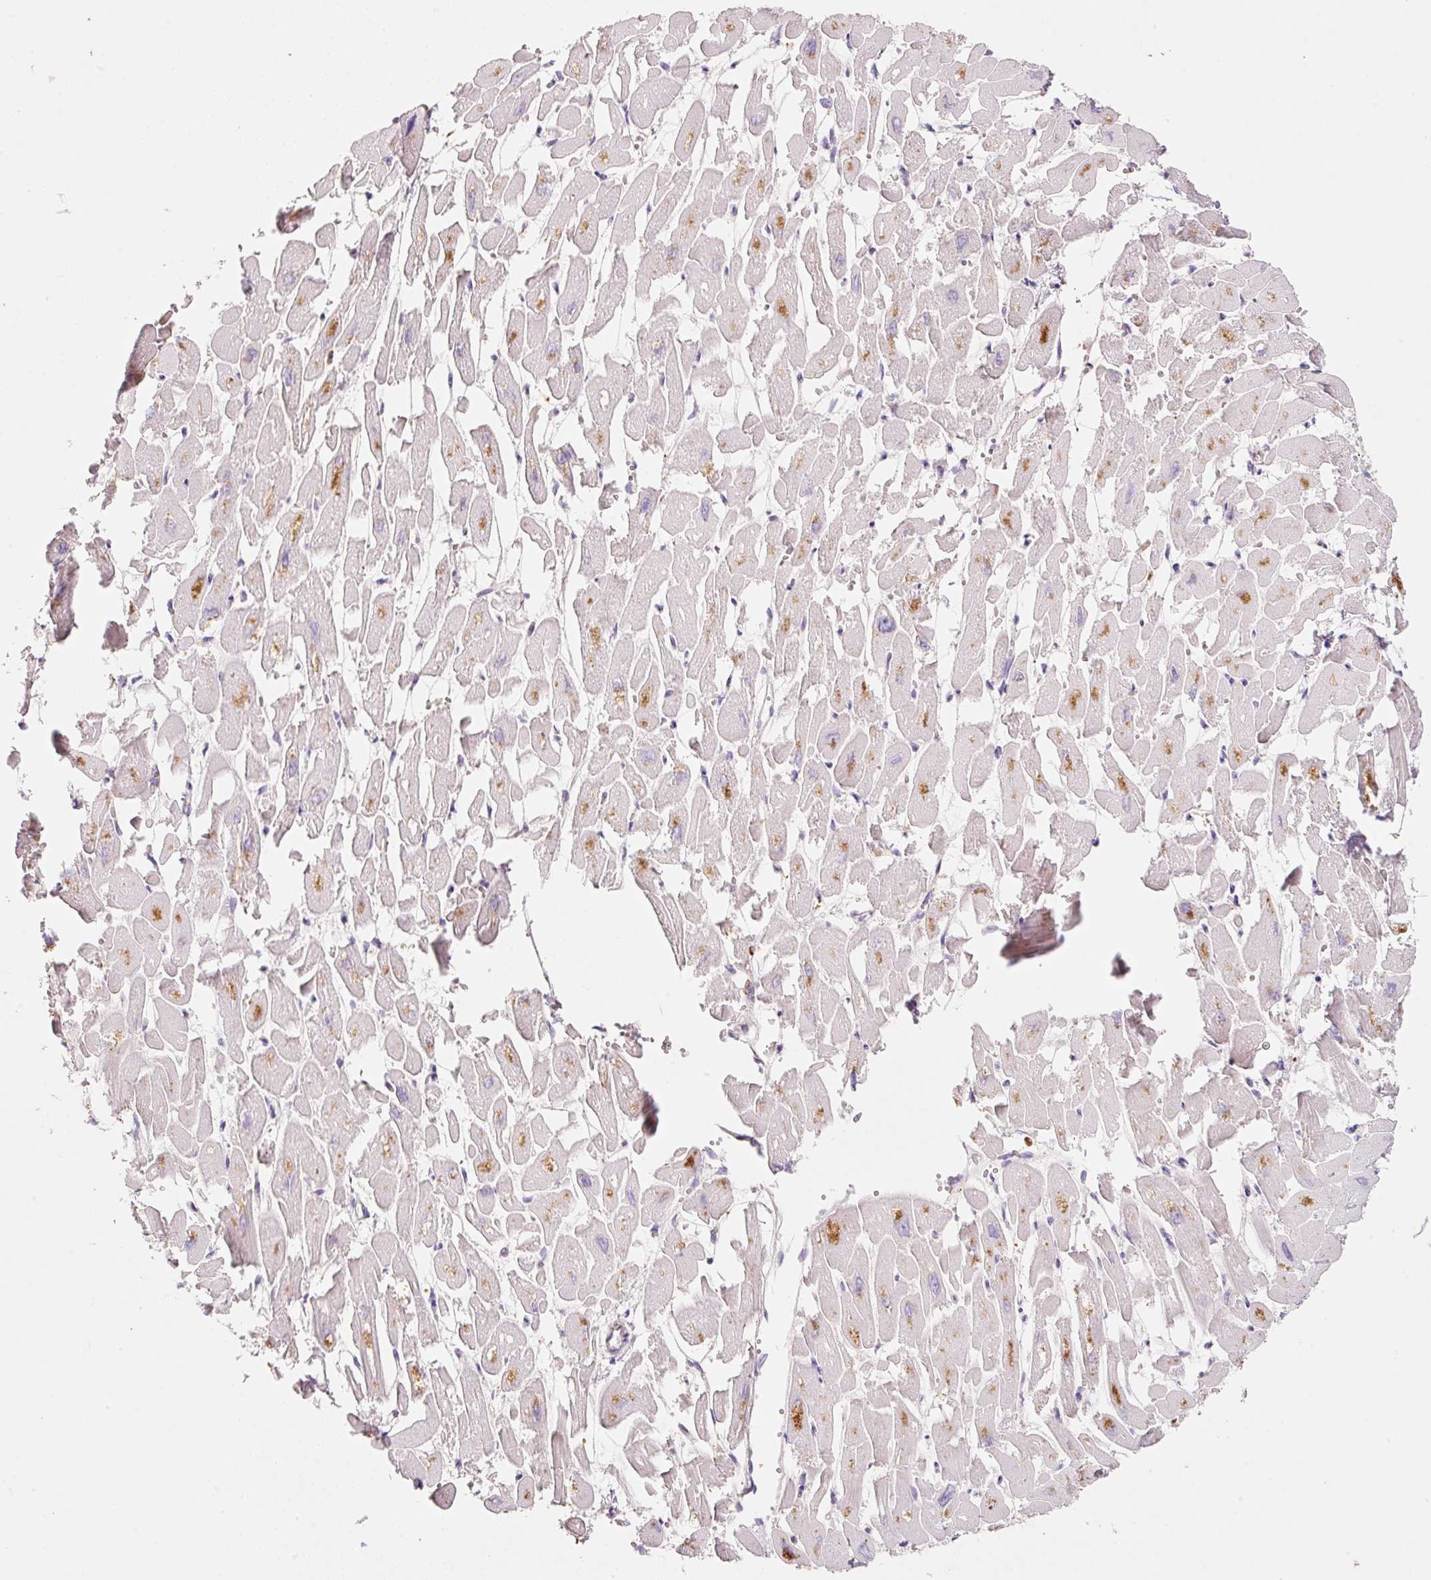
{"staining": {"intensity": "moderate", "quantity": "25%-75%", "location": "cytoplasmic/membranous"}, "tissue": "heart muscle", "cell_type": "Cardiomyocytes", "image_type": "normal", "snomed": [{"axis": "morphology", "description": "Normal tissue, NOS"}, {"axis": "topography", "description": "Heart"}], "caption": "Immunohistochemistry (IHC) photomicrograph of normal heart muscle: heart muscle stained using immunohistochemistry shows medium levels of moderate protein expression localized specifically in the cytoplasmic/membranous of cardiomyocytes, appearing as a cytoplasmic/membranous brown color.", "gene": "TMC8", "patient": {"sex": "male", "age": 54}}